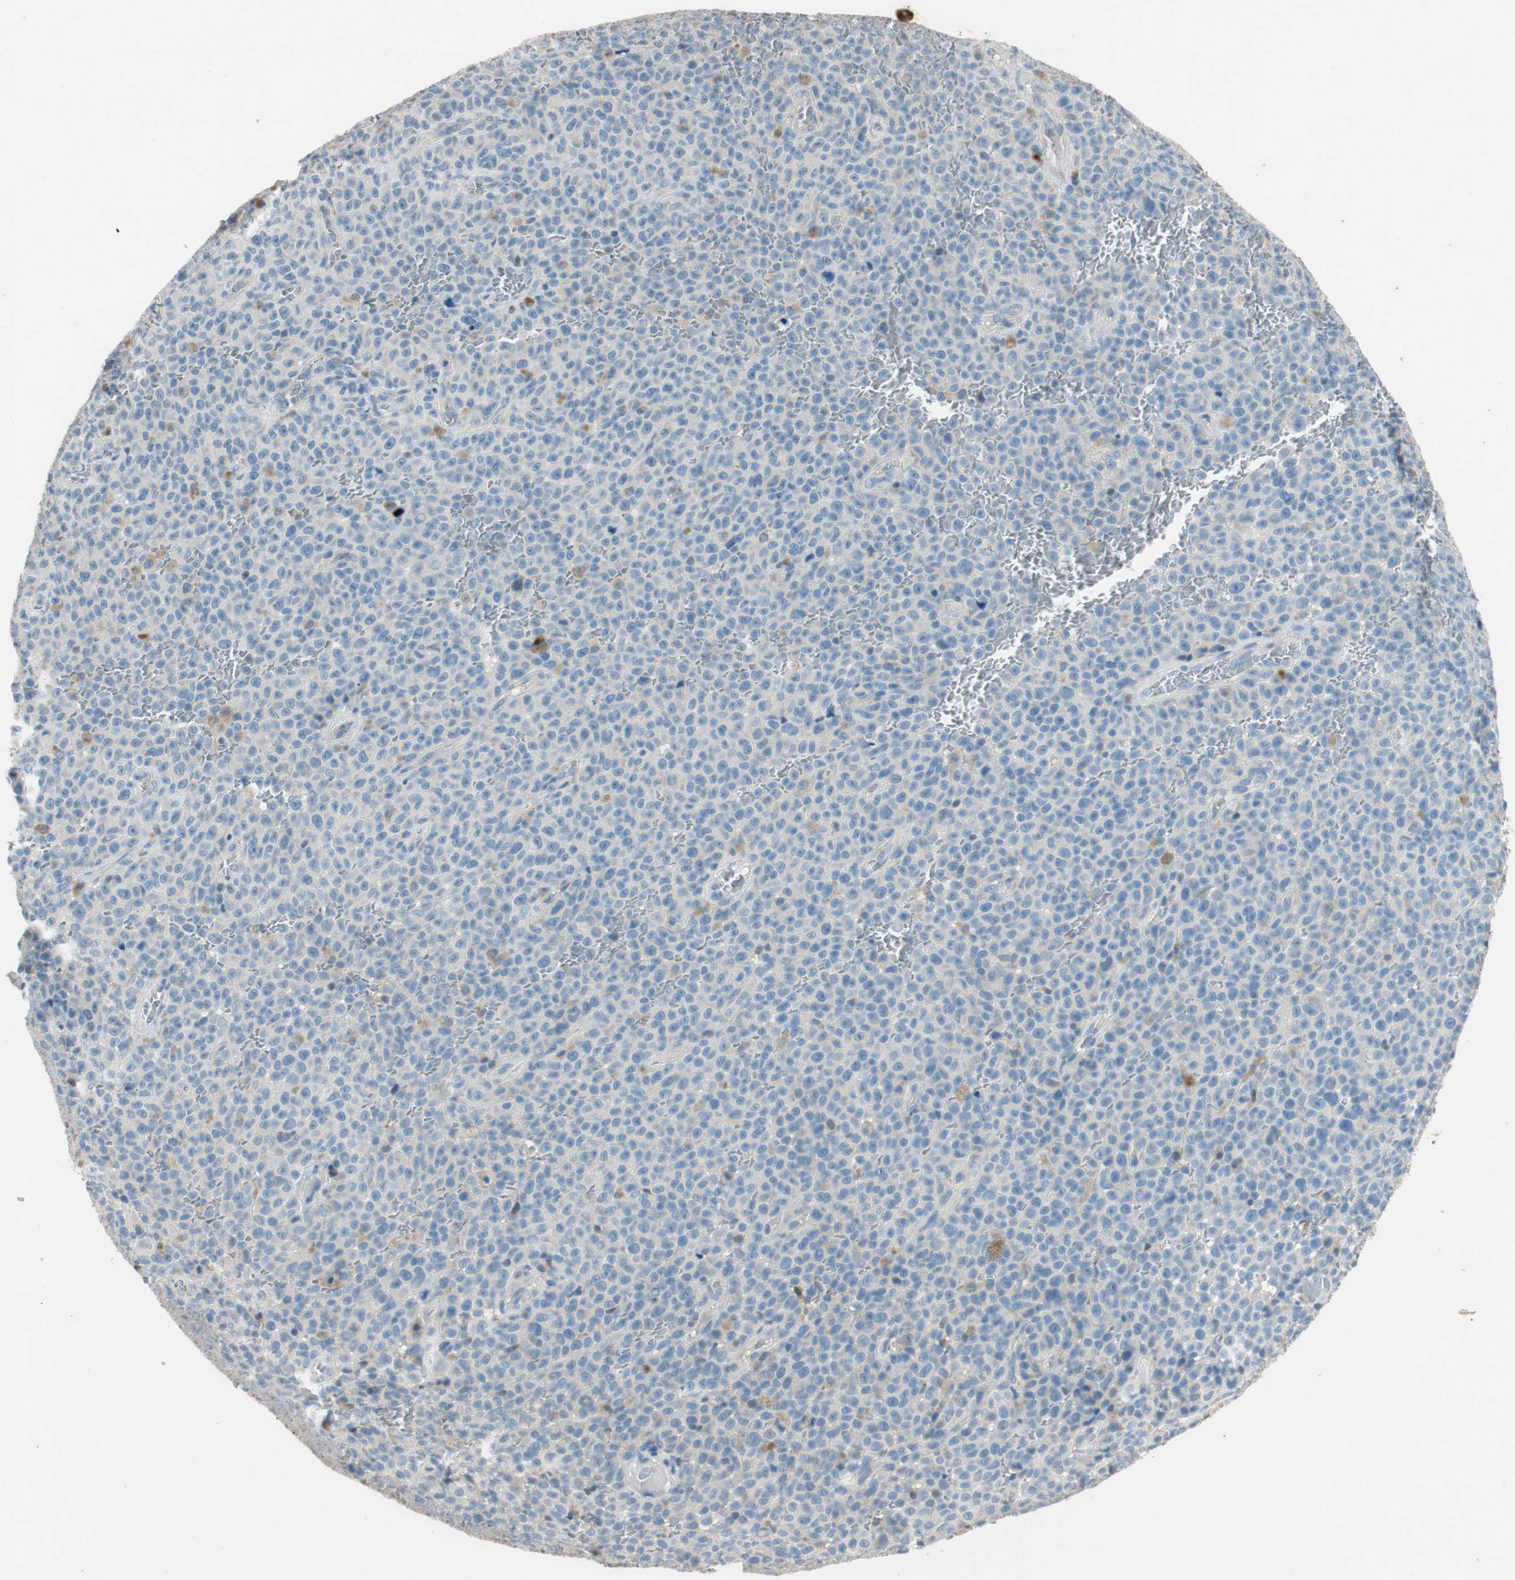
{"staining": {"intensity": "weak", "quantity": "<25%", "location": "cytoplasmic/membranous"}, "tissue": "melanoma", "cell_type": "Tumor cells", "image_type": "cancer", "snomed": [{"axis": "morphology", "description": "Malignant melanoma, NOS"}, {"axis": "topography", "description": "Skin"}], "caption": "An IHC micrograph of melanoma is shown. There is no staining in tumor cells of melanoma.", "gene": "SERPINB5", "patient": {"sex": "female", "age": 82}}